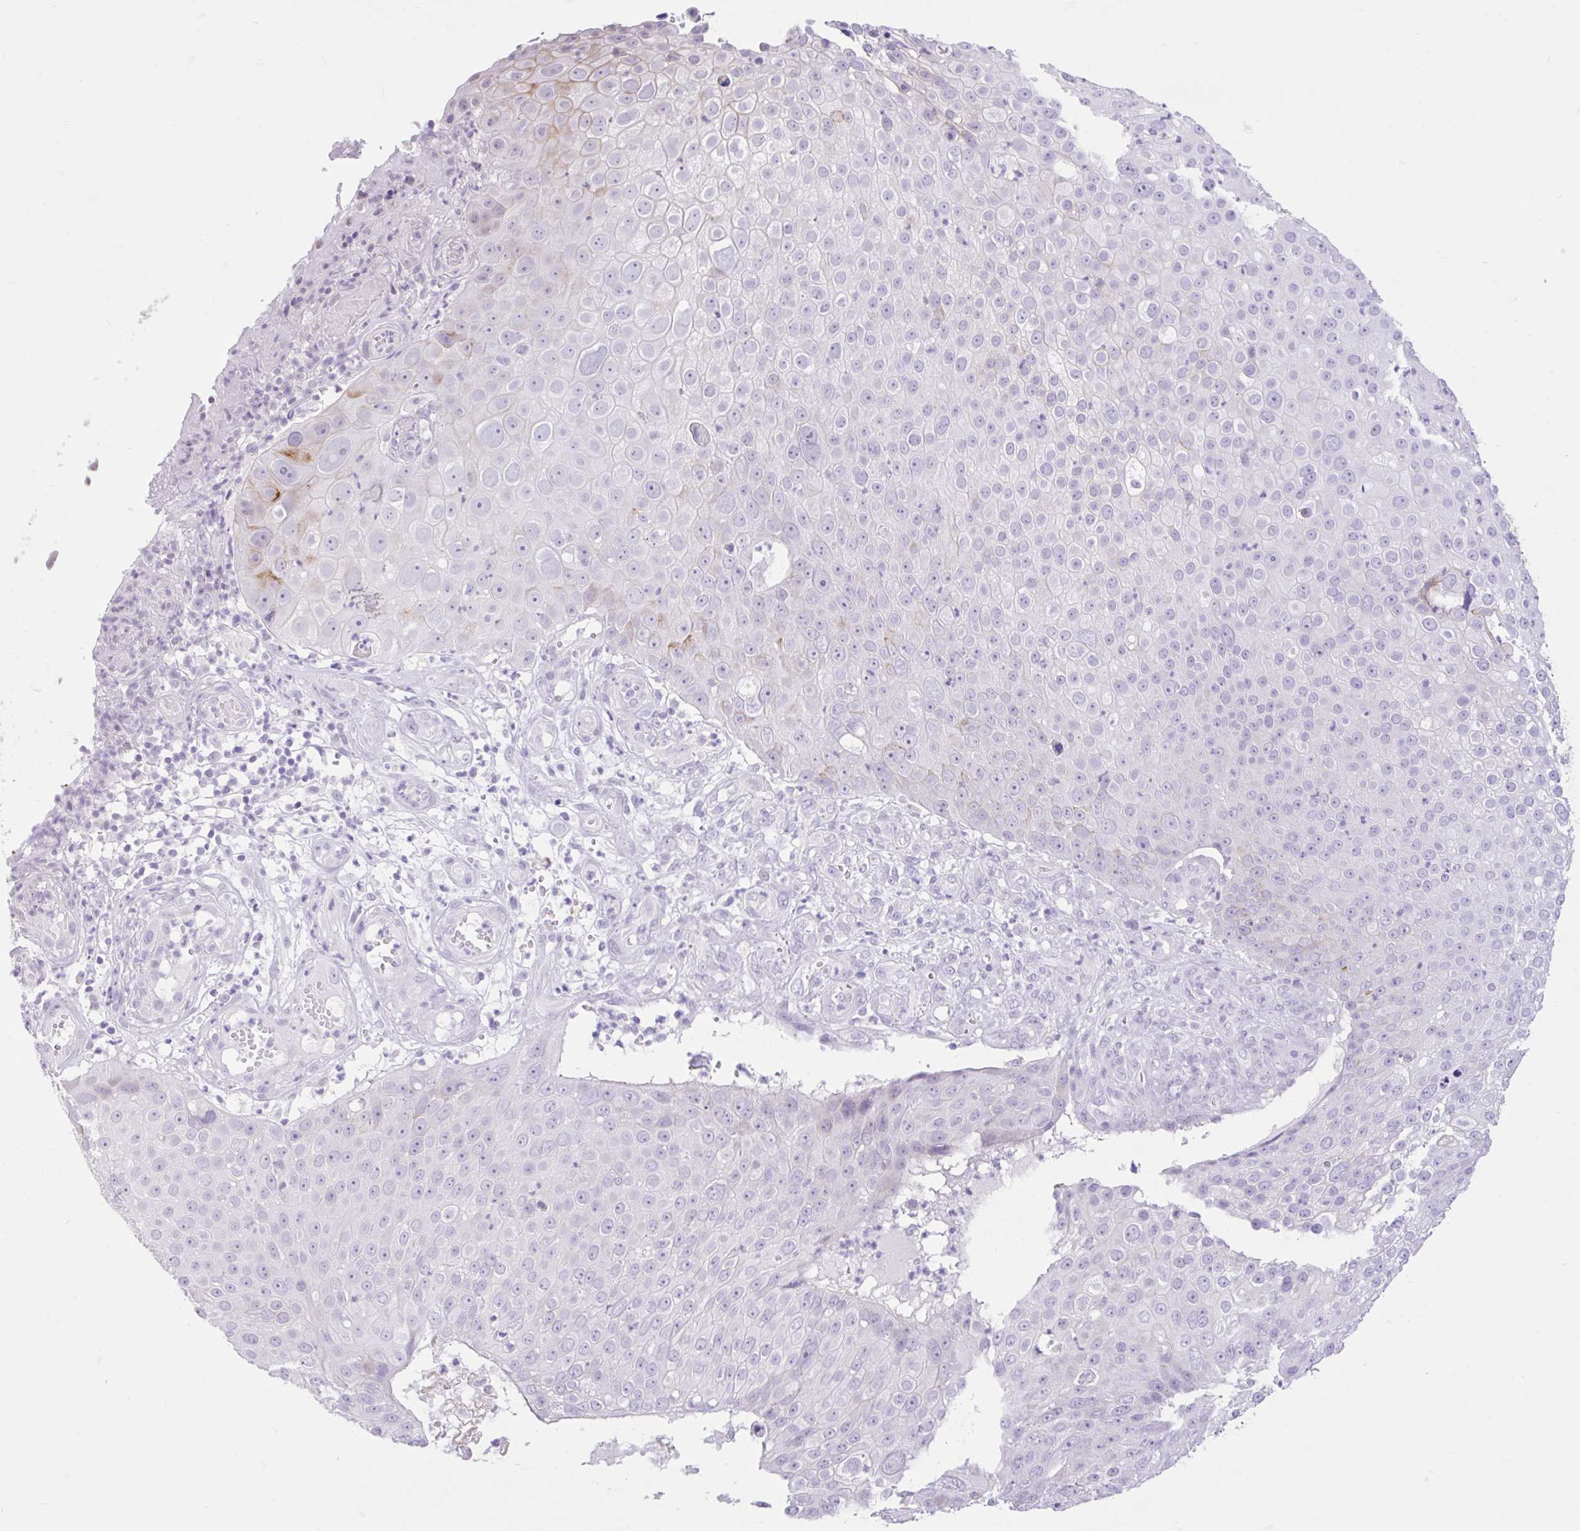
{"staining": {"intensity": "moderate", "quantity": "<25%", "location": "cytoplasmic/membranous"}, "tissue": "skin cancer", "cell_type": "Tumor cells", "image_type": "cancer", "snomed": [{"axis": "morphology", "description": "Squamous cell carcinoma, NOS"}, {"axis": "topography", "description": "Skin"}], "caption": "High-power microscopy captured an immunohistochemistry (IHC) histopathology image of skin cancer, revealing moderate cytoplasmic/membranous expression in approximately <25% of tumor cells. (Brightfield microscopy of DAB IHC at high magnification).", "gene": "REEP1", "patient": {"sex": "male", "age": 71}}